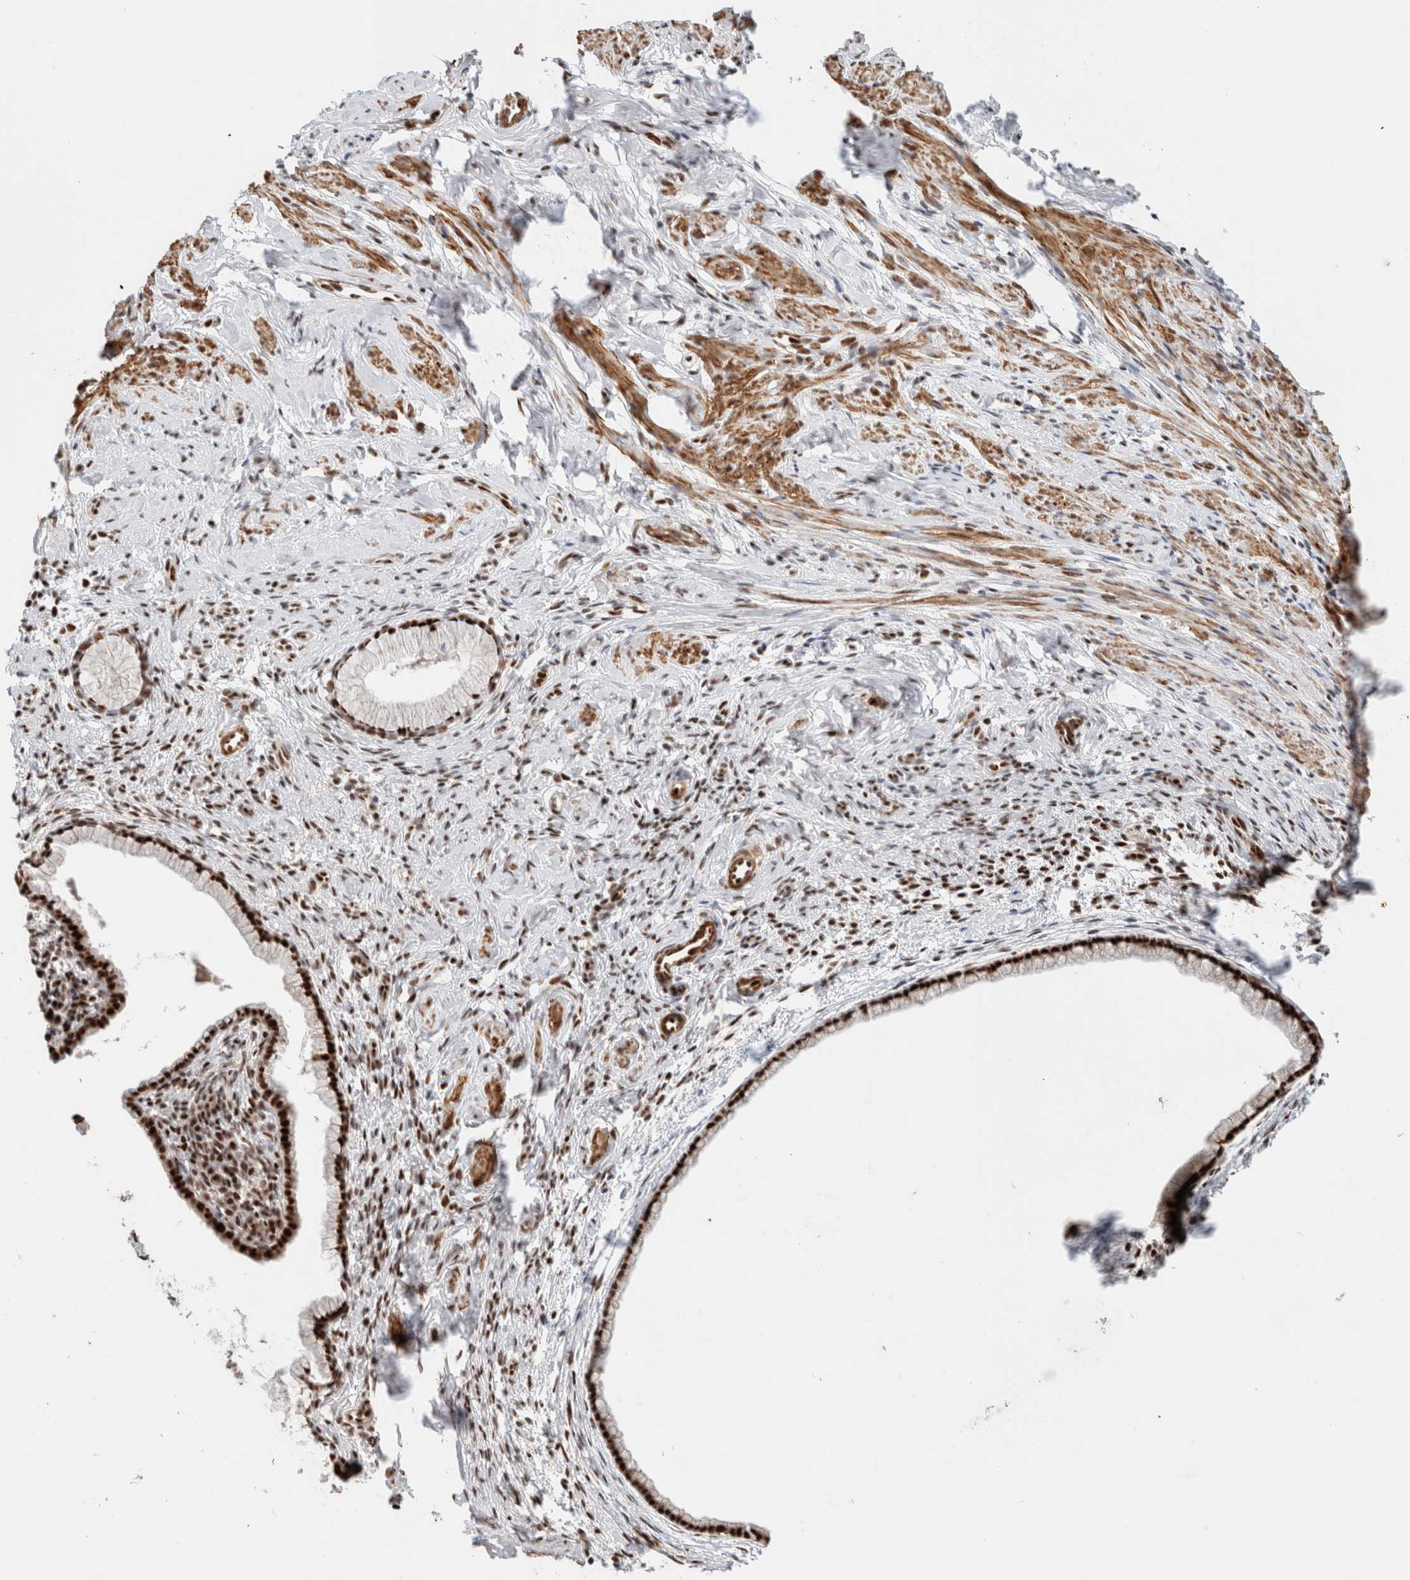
{"staining": {"intensity": "strong", "quantity": ">75%", "location": "nuclear"}, "tissue": "cervix", "cell_type": "Glandular cells", "image_type": "normal", "snomed": [{"axis": "morphology", "description": "Normal tissue, NOS"}, {"axis": "topography", "description": "Cervix"}], "caption": "Immunohistochemistry (IHC) photomicrograph of benign cervix stained for a protein (brown), which shows high levels of strong nuclear expression in approximately >75% of glandular cells.", "gene": "ID3", "patient": {"sex": "female", "age": 75}}